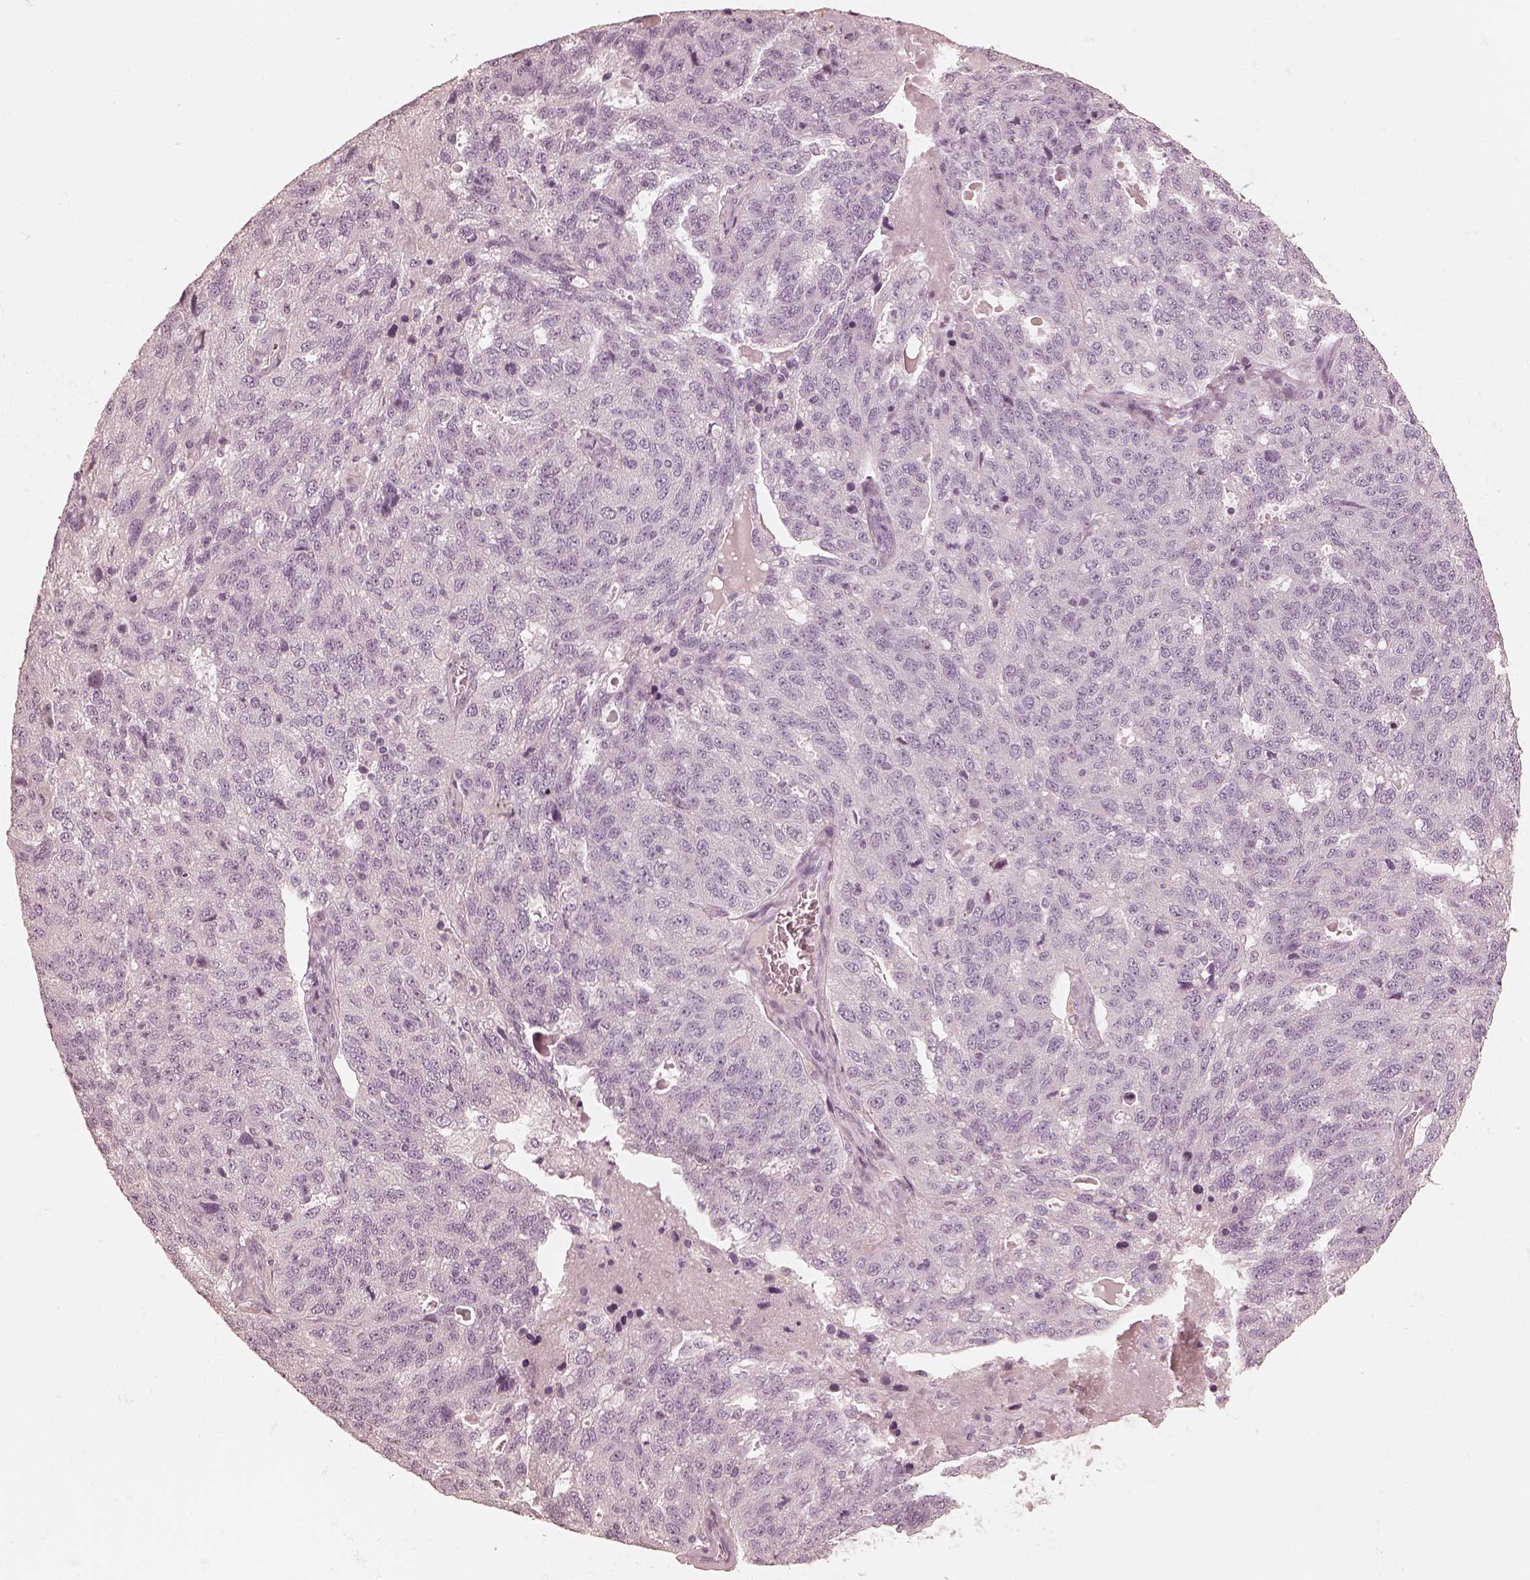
{"staining": {"intensity": "negative", "quantity": "none", "location": "none"}, "tissue": "ovarian cancer", "cell_type": "Tumor cells", "image_type": "cancer", "snomed": [{"axis": "morphology", "description": "Cystadenocarcinoma, serous, NOS"}, {"axis": "topography", "description": "Ovary"}], "caption": "IHC of ovarian serous cystadenocarcinoma demonstrates no staining in tumor cells.", "gene": "CALR3", "patient": {"sex": "female", "age": 71}}